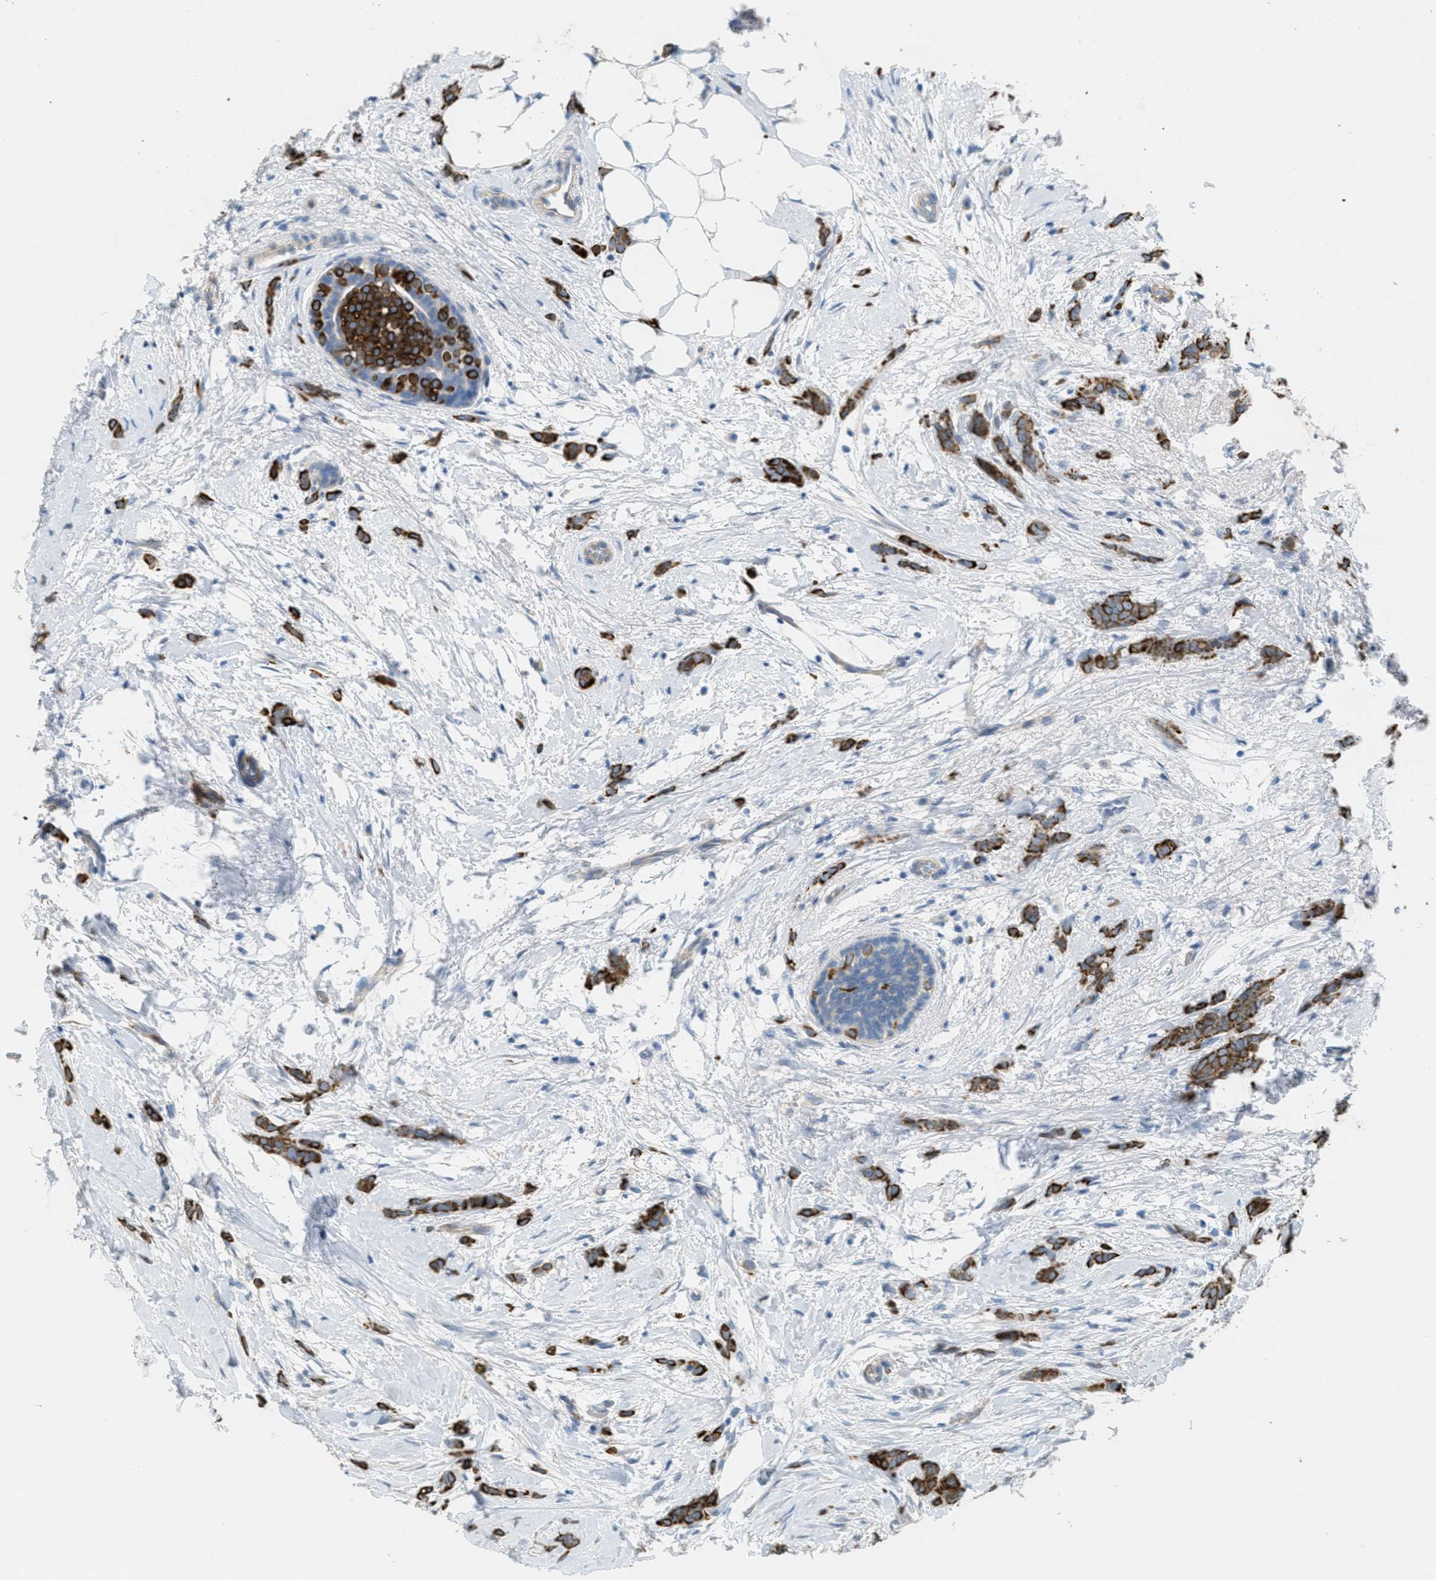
{"staining": {"intensity": "strong", "quantity": ">75%", "location": "cytoplasmic/membranous"}, "tissue": "breast cancer", "cell_type": "Tumor cells", "image_type": "cancer", "snomed": [{"axis": "morphology", "description": "Lobular carcinoma, in situ"}, {"axis": "morphology", "description": "Lobular carcinoma"}, {"axis": "topography", "description": "Breast"}], "caption": "Breast cancer stained with DAB IHC exhibits high levels of strong cytoplasmic/membranous staining in about >75% of tumor cells.", "gene": "MRS2", "patient": {"sex": "female", "age": 41}}